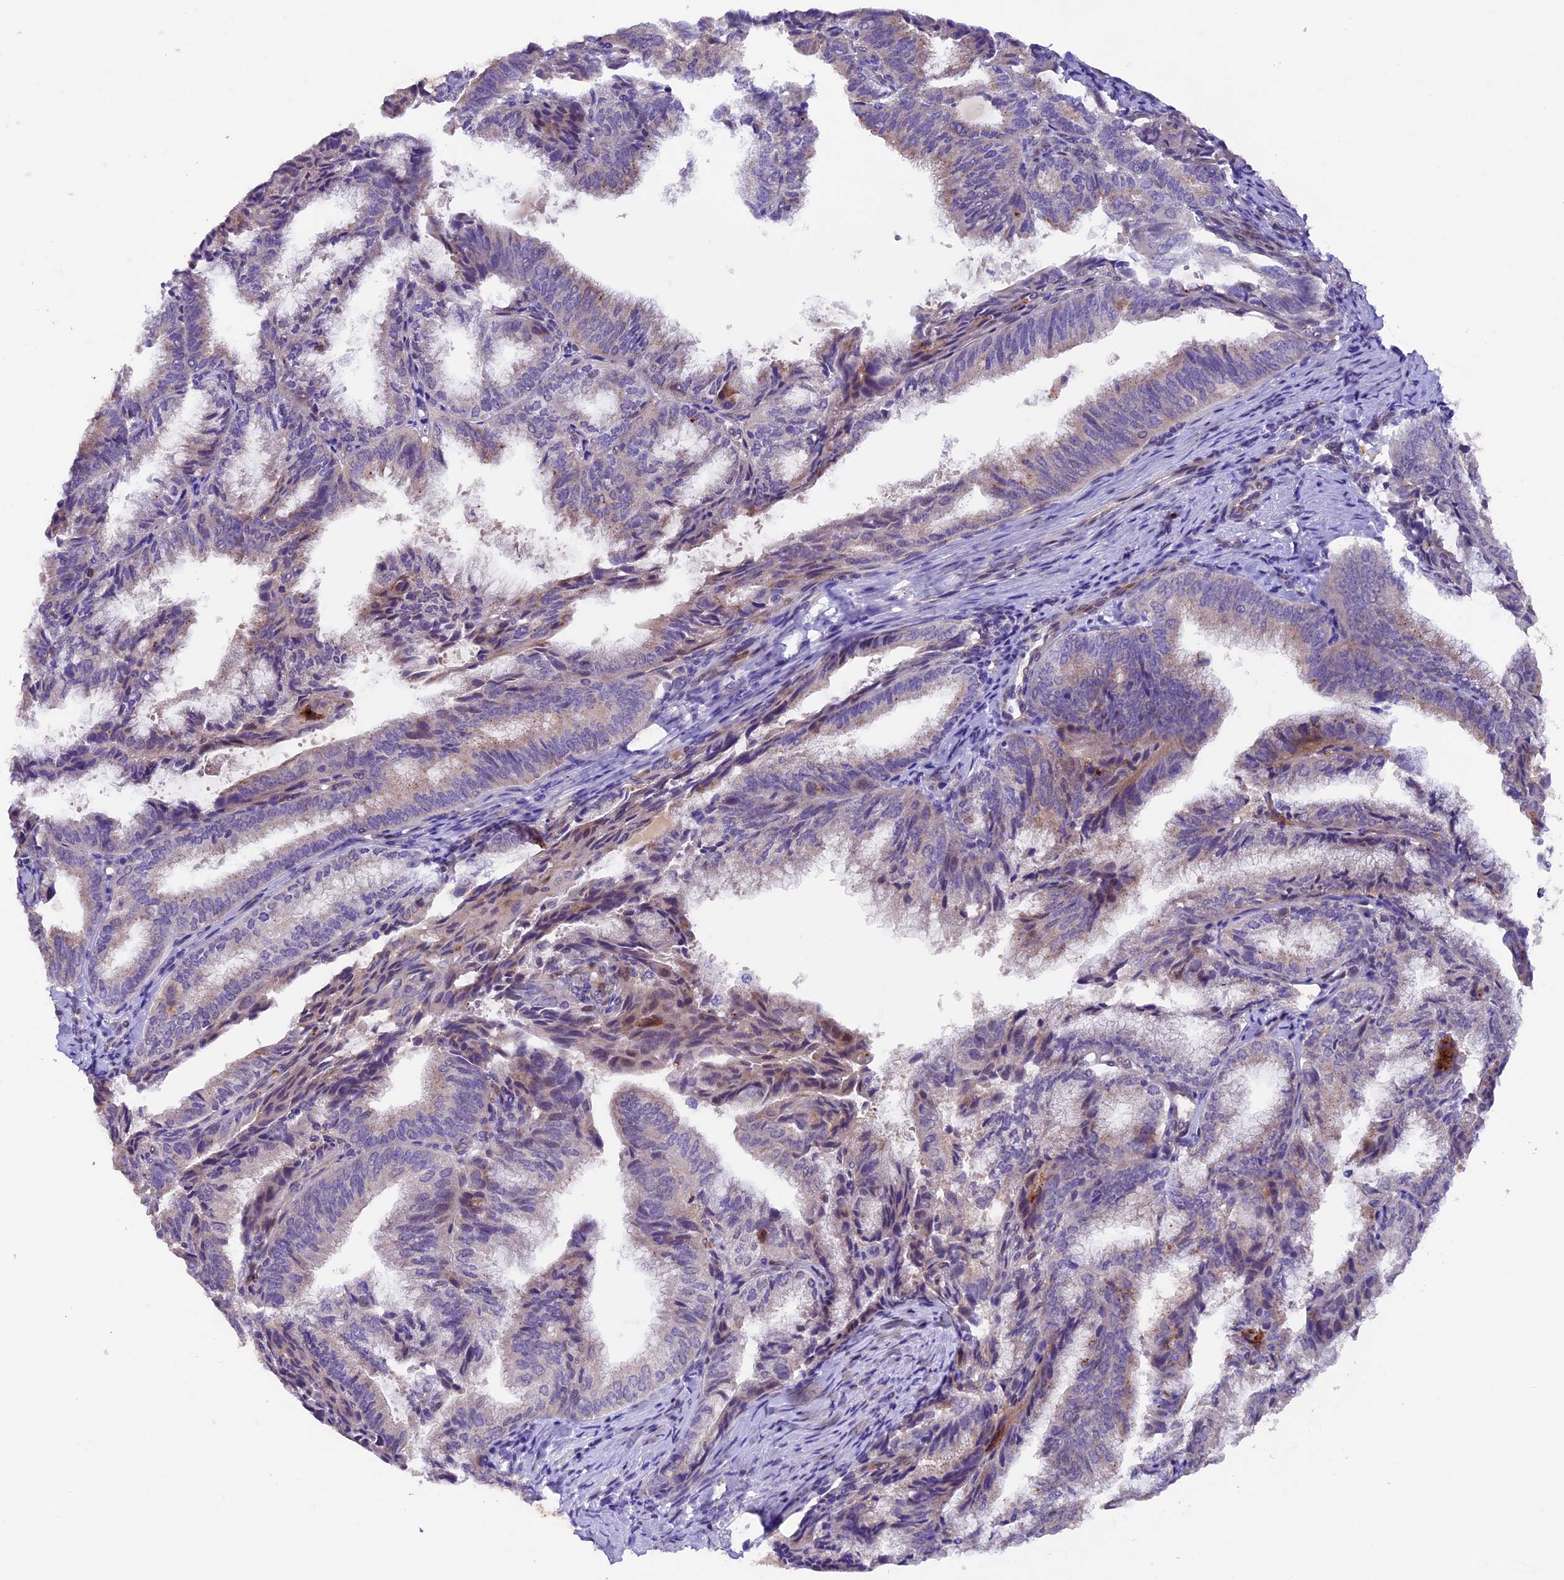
{"staining": {"intensity": "weak", "quantity": "<25%", "location": "cytoplasmic/membranous"}, "tissue": "endometrial cancer", "cell_type": "Tumor cells", "image_type": "cancer", "snomed": [{"axis": "morphology", "description": "Adenocarcinoma, NOS"}, {"axis": "topography", "description": "Endometrium"}], "caption": "Endometrial cancer stained for a protein using IHC displays no staining tumor cells.", "gene": "NCK2", "patient": {"sex": "female", "age": 49}}